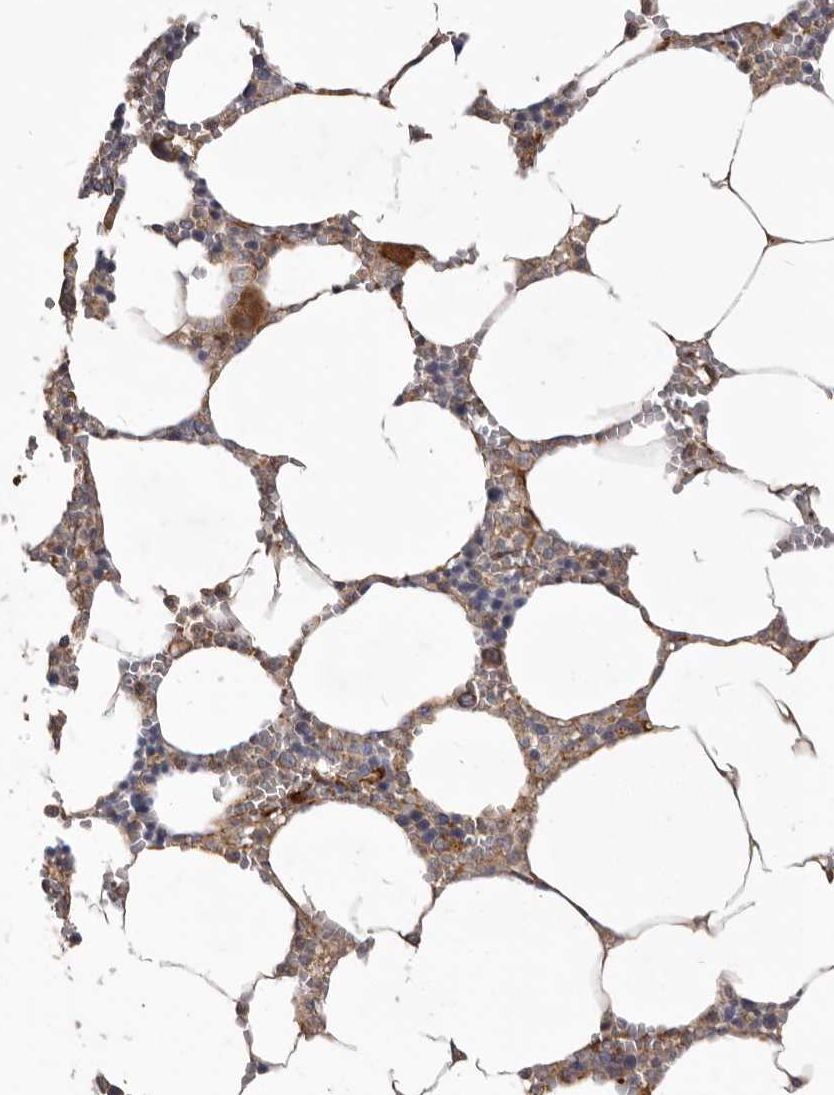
{"staining": {"intensity": "strong", "quantity": "<25%", "location": "cytoplasmic/membranous"}, "tissue": "bone marrow", "cell_type": "Hematopoietic cells", "image_type": "normal", "snomed": [{"axis": "morphology", "description": "Normal tissue, NOS"}, {"axis": "topography", "description": "Bone marrow"}], "caption": "Strong cytoplasmic/membranous protein positivity is appreciated in approximately <25% of hematopoietic cells in bone marrow. The protein of interest is stained brown, and the nuclei are stained in blue (DAB (3,3'-diaminobenzidine) IHC with brightfield microscopy, high magnification).", "gene": "VPS45", "patient": {"sex": "male", "age": 70}}